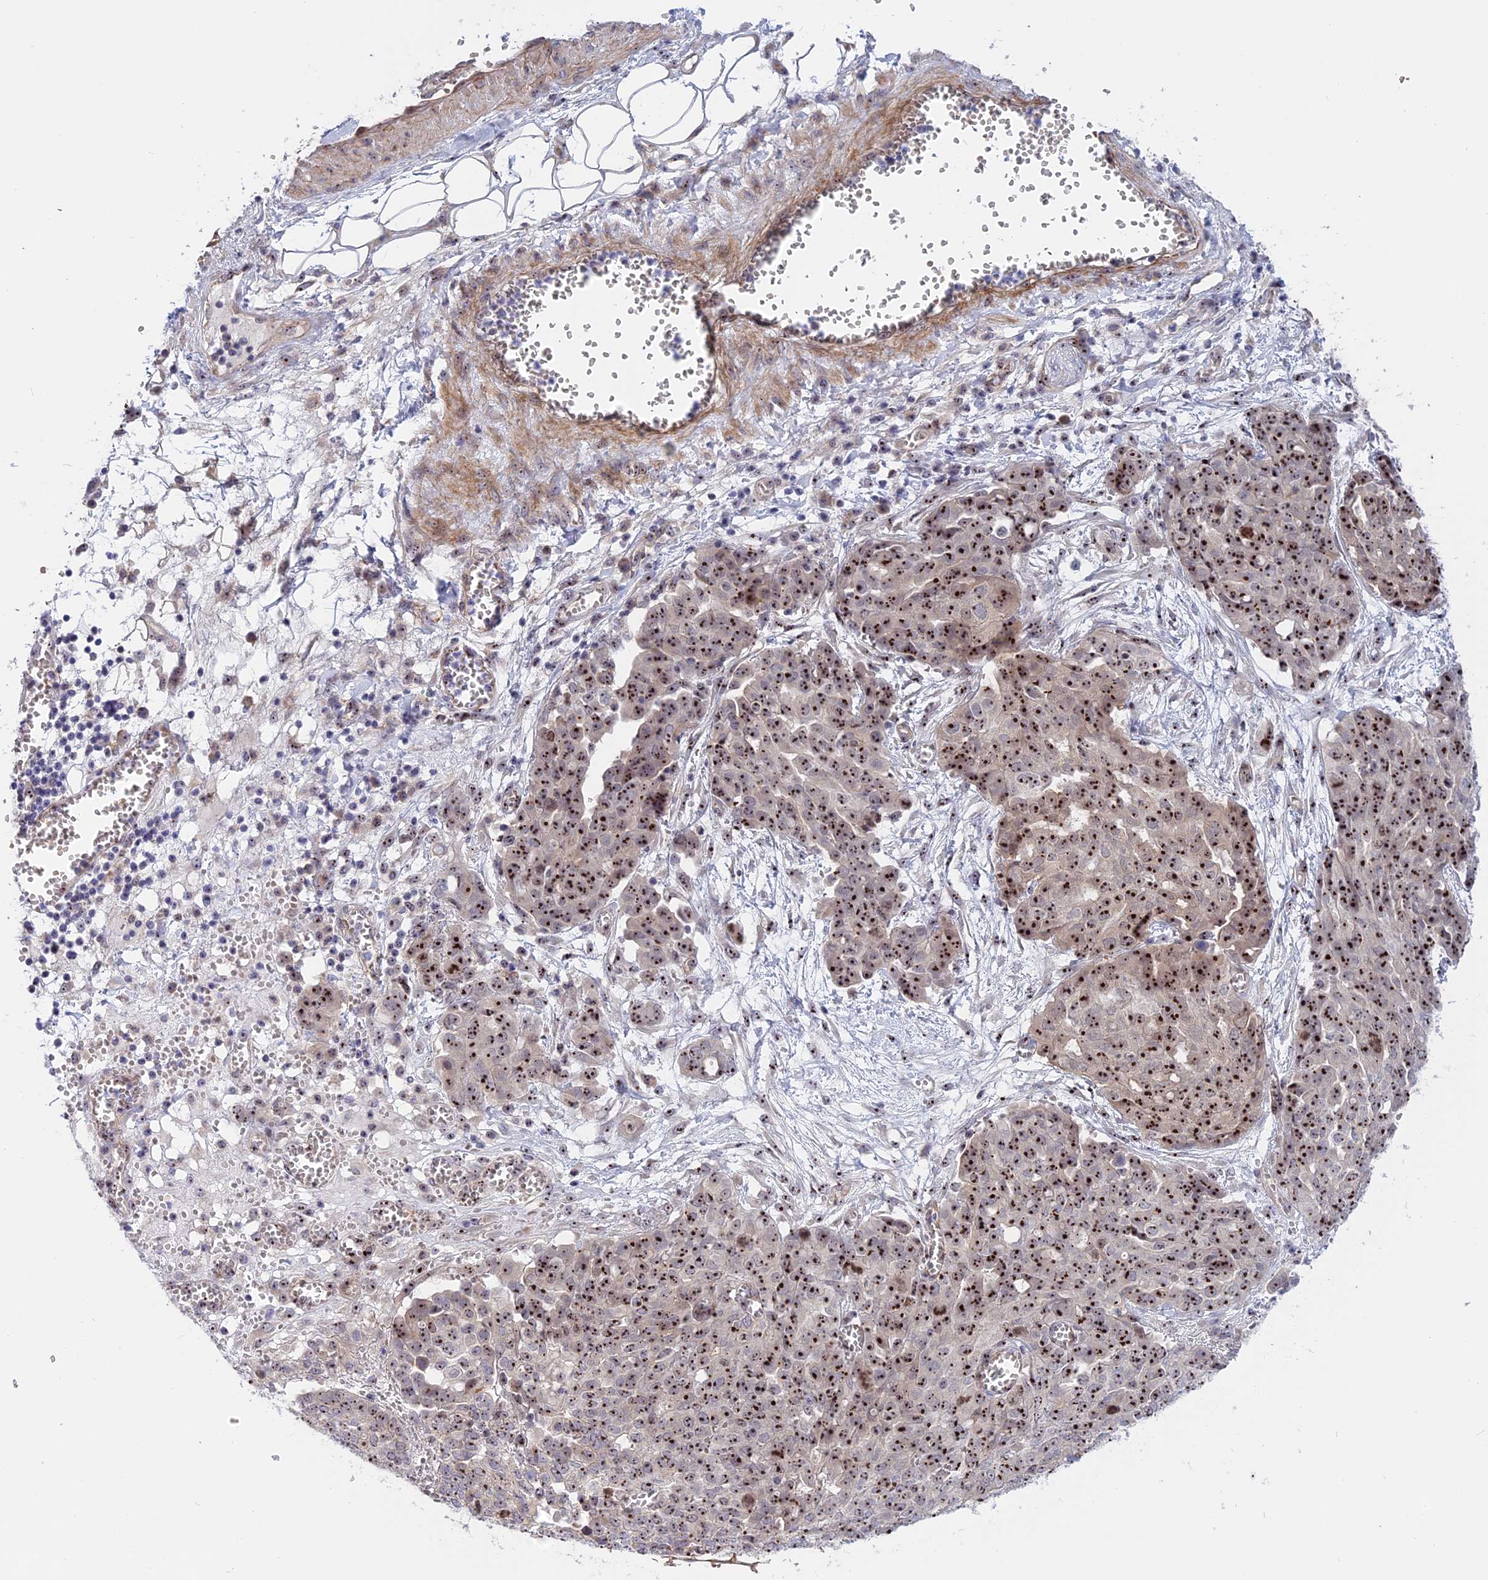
{"staining": {"intensity": "strong", "quantity": ">75%", "location": "nuclear"}, "tissue": "ovarian cancer", "cell_type": "Tumor cells", "image_type": "cancer", "snomed": [{"axis": "morphology", "description": "Cystadenocarcinoma, serous, NOS"}, {"axis": "topography", "description": "Soft tissue"}, {"axis": "topography", "description": "Ovary"}], "caption": "Protein staining of ovarian cancer tissue demonstrates strong nuclear staining in about >75% of tumor cells.", "gene": "DBNDD1", "patient": {"sex": "female", "age": 57}}